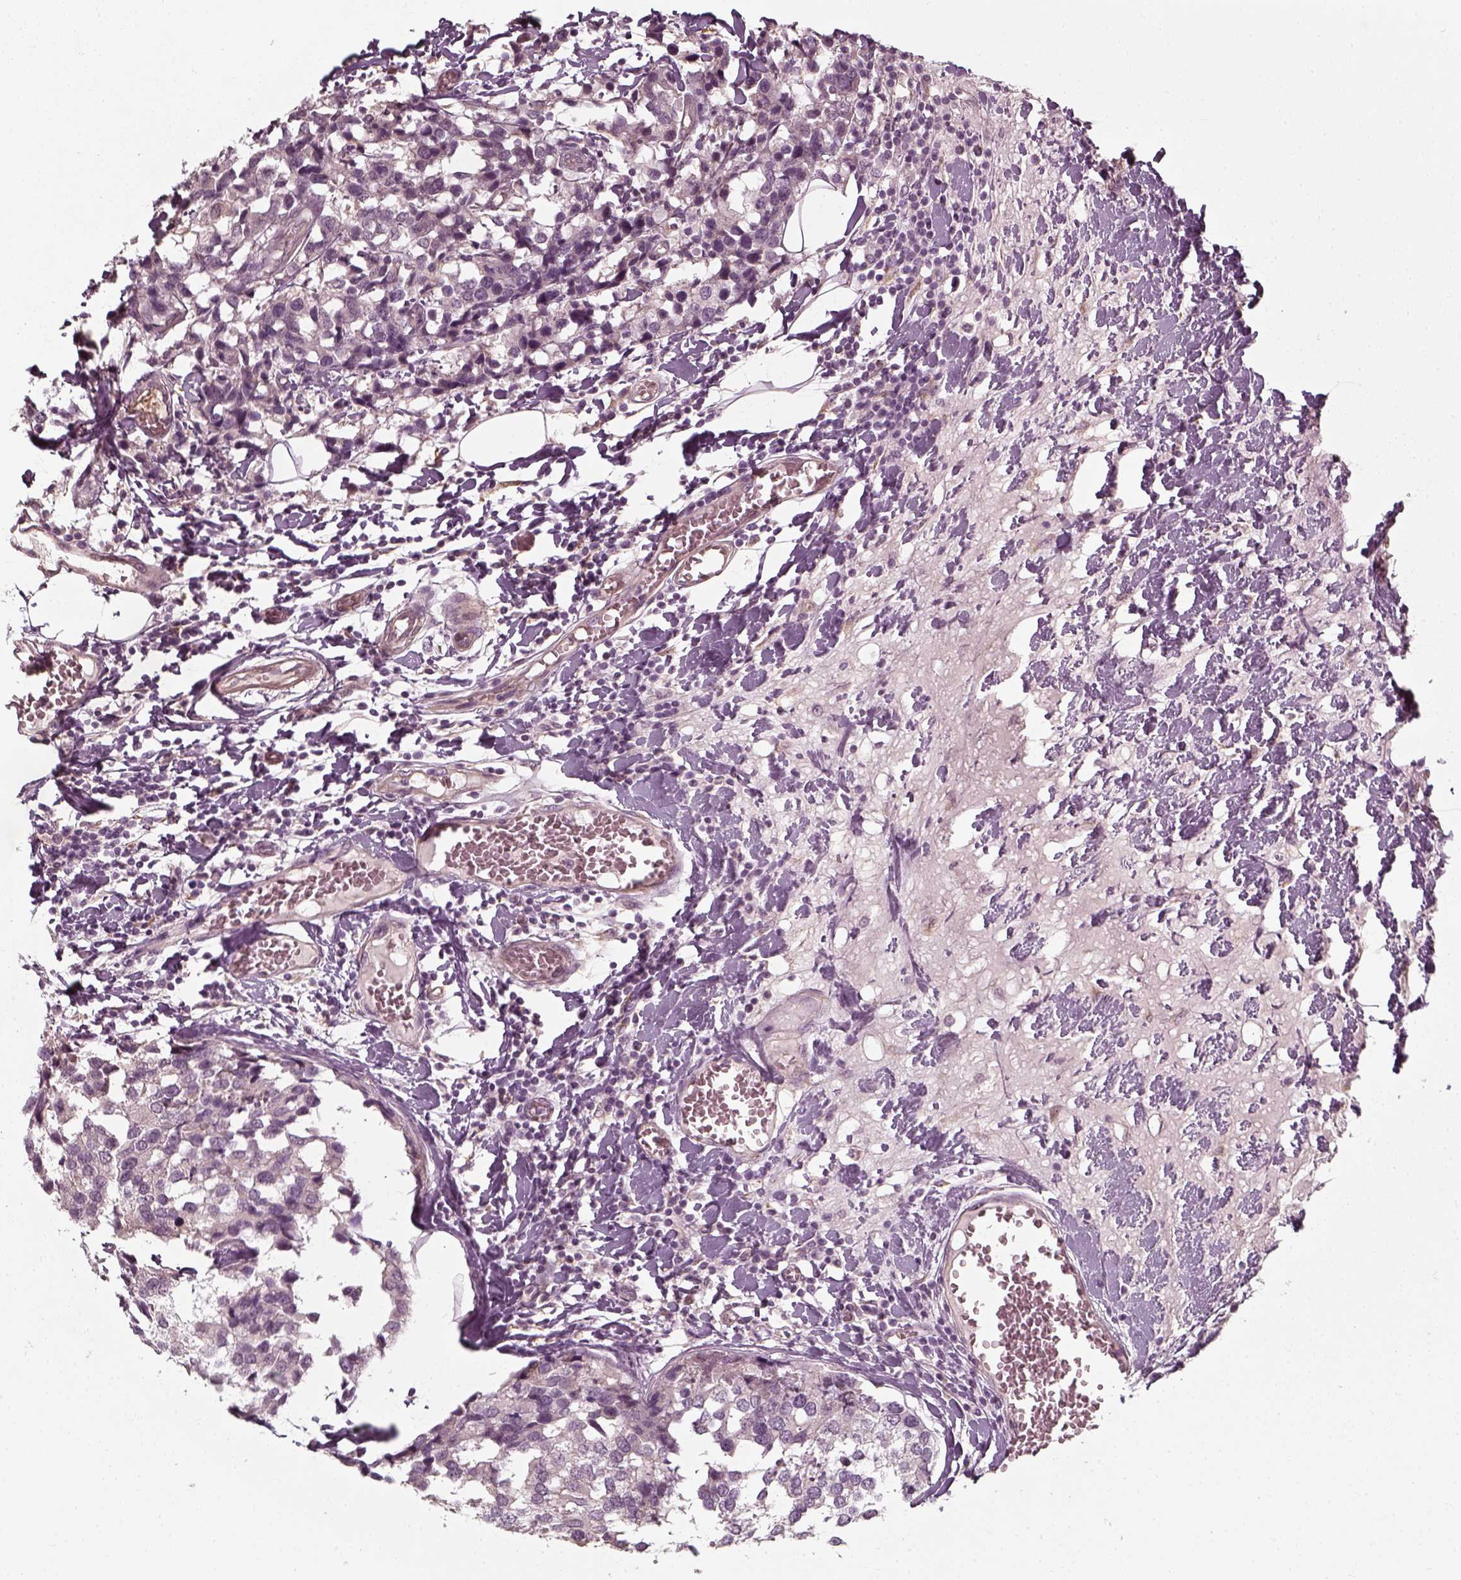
{"staining": {"intensity": "negative", "quantity": "none", "location": "none"}, "tissue": "breast cancer", "cell_type": "Tumor cells", "image_type": "cancer", "snomed": [{"axis": "morphology", "description": "Lobular carcinoma"}, {"axis": "topography", "description": "Breast"}], "caption": "Breast cancer was stained to show a protein in brown. There is no significant expression in tumor cells. (DAB IHC, high magnification).", "gene": "LAMB2", "patient": {"sex": "female", "age": 59}}